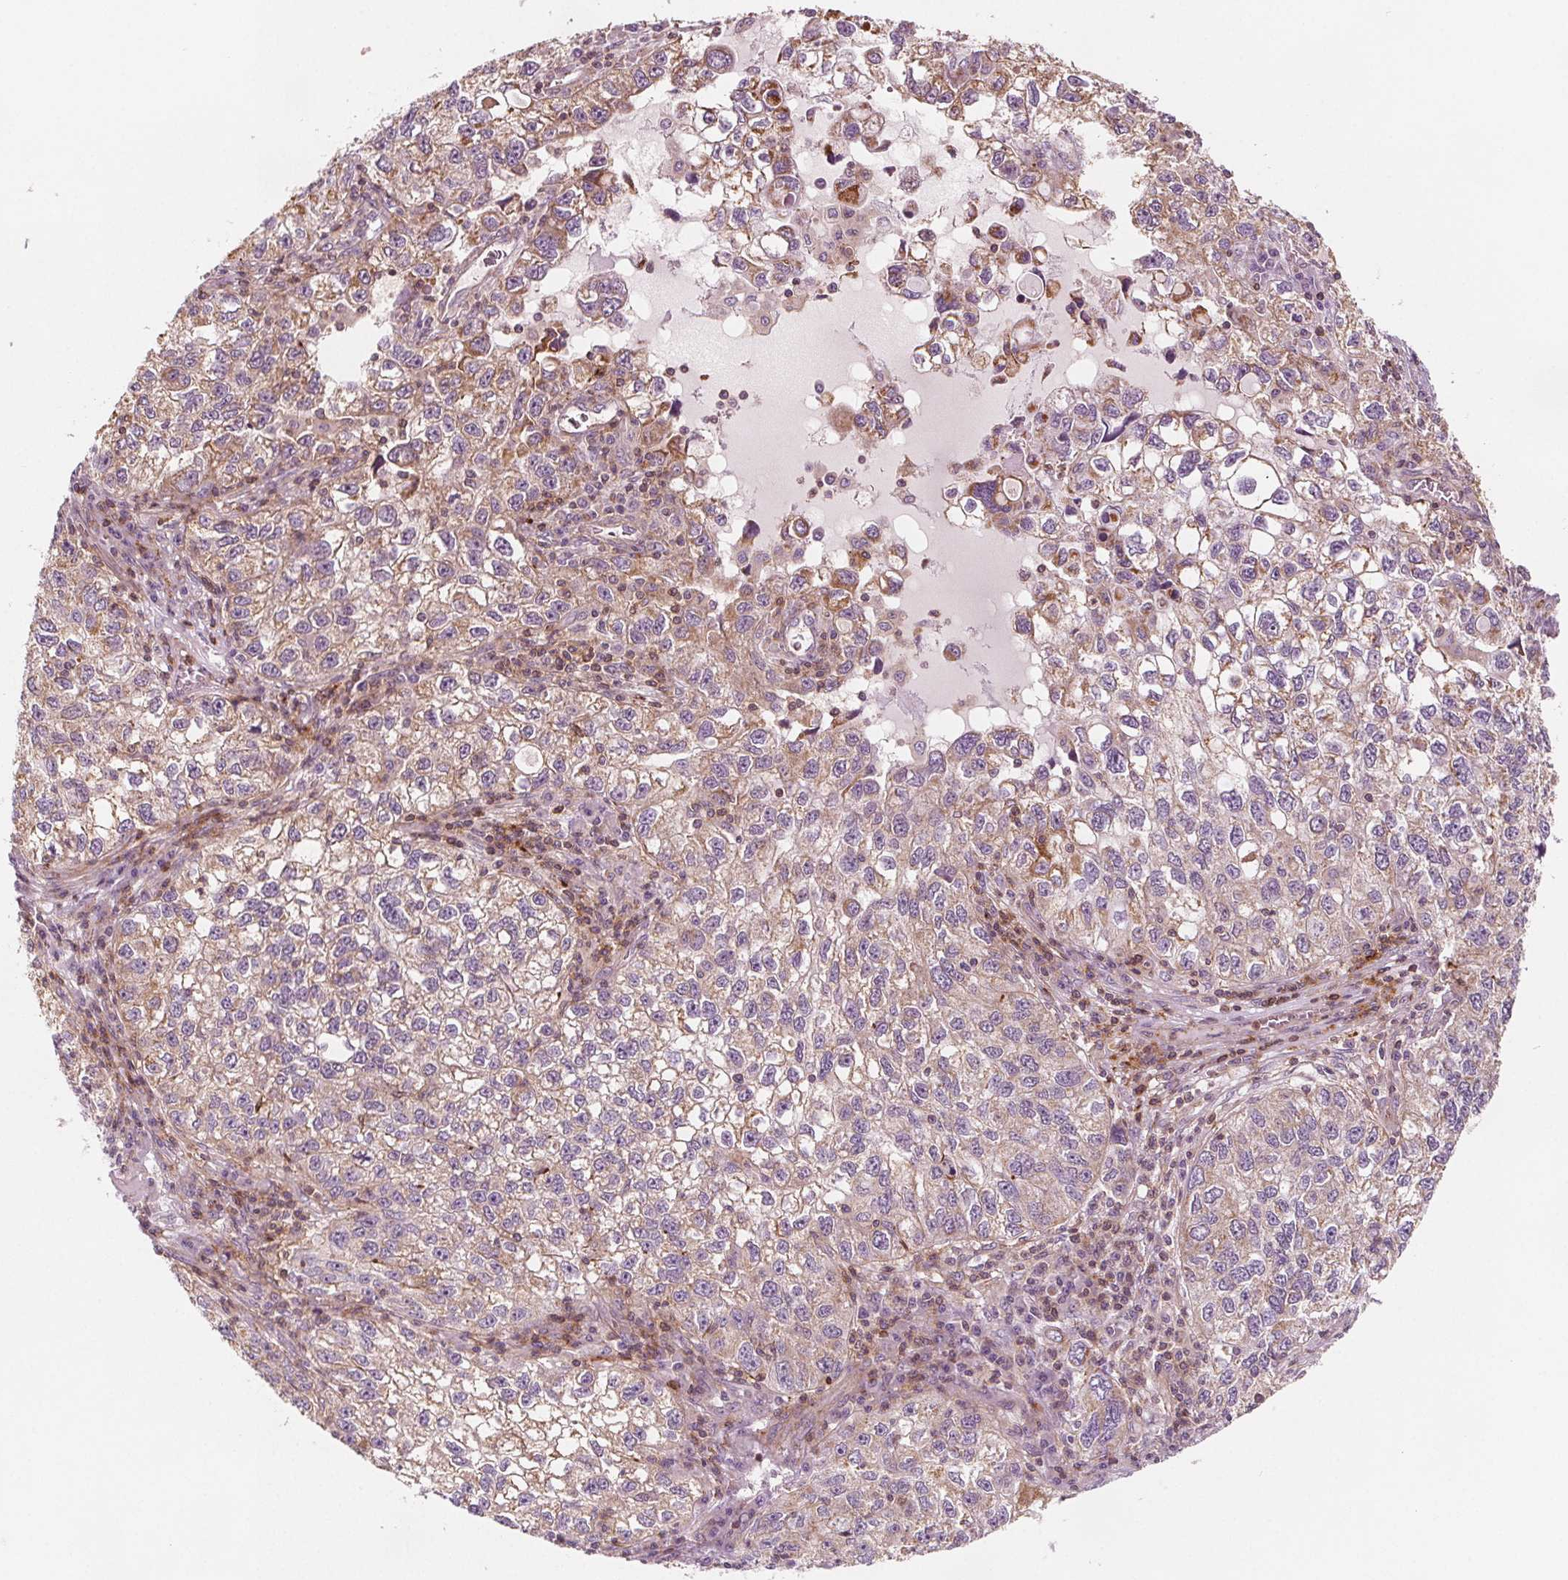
{"staining": {"intensity": "weak", "quantity": ">75%", "location": "cytoplasmic/membranous"}, "tissue": "cervical cancer", "cell_type": "Tumor cells", "image_type": "cancer", "snomed": [{"axis": "morphology", "description": "Squamous cell carcinoma, NOS"}, {"axis": "topography", "description": "Cervix"}], "caption": "Protein expression analysis of cervical cancer reveals weak cytoplasmic/membranous staining in approximately >75% of tumor cells.", "gene": "ADAM33", "patient": {"sex": "female", "age": 55}}